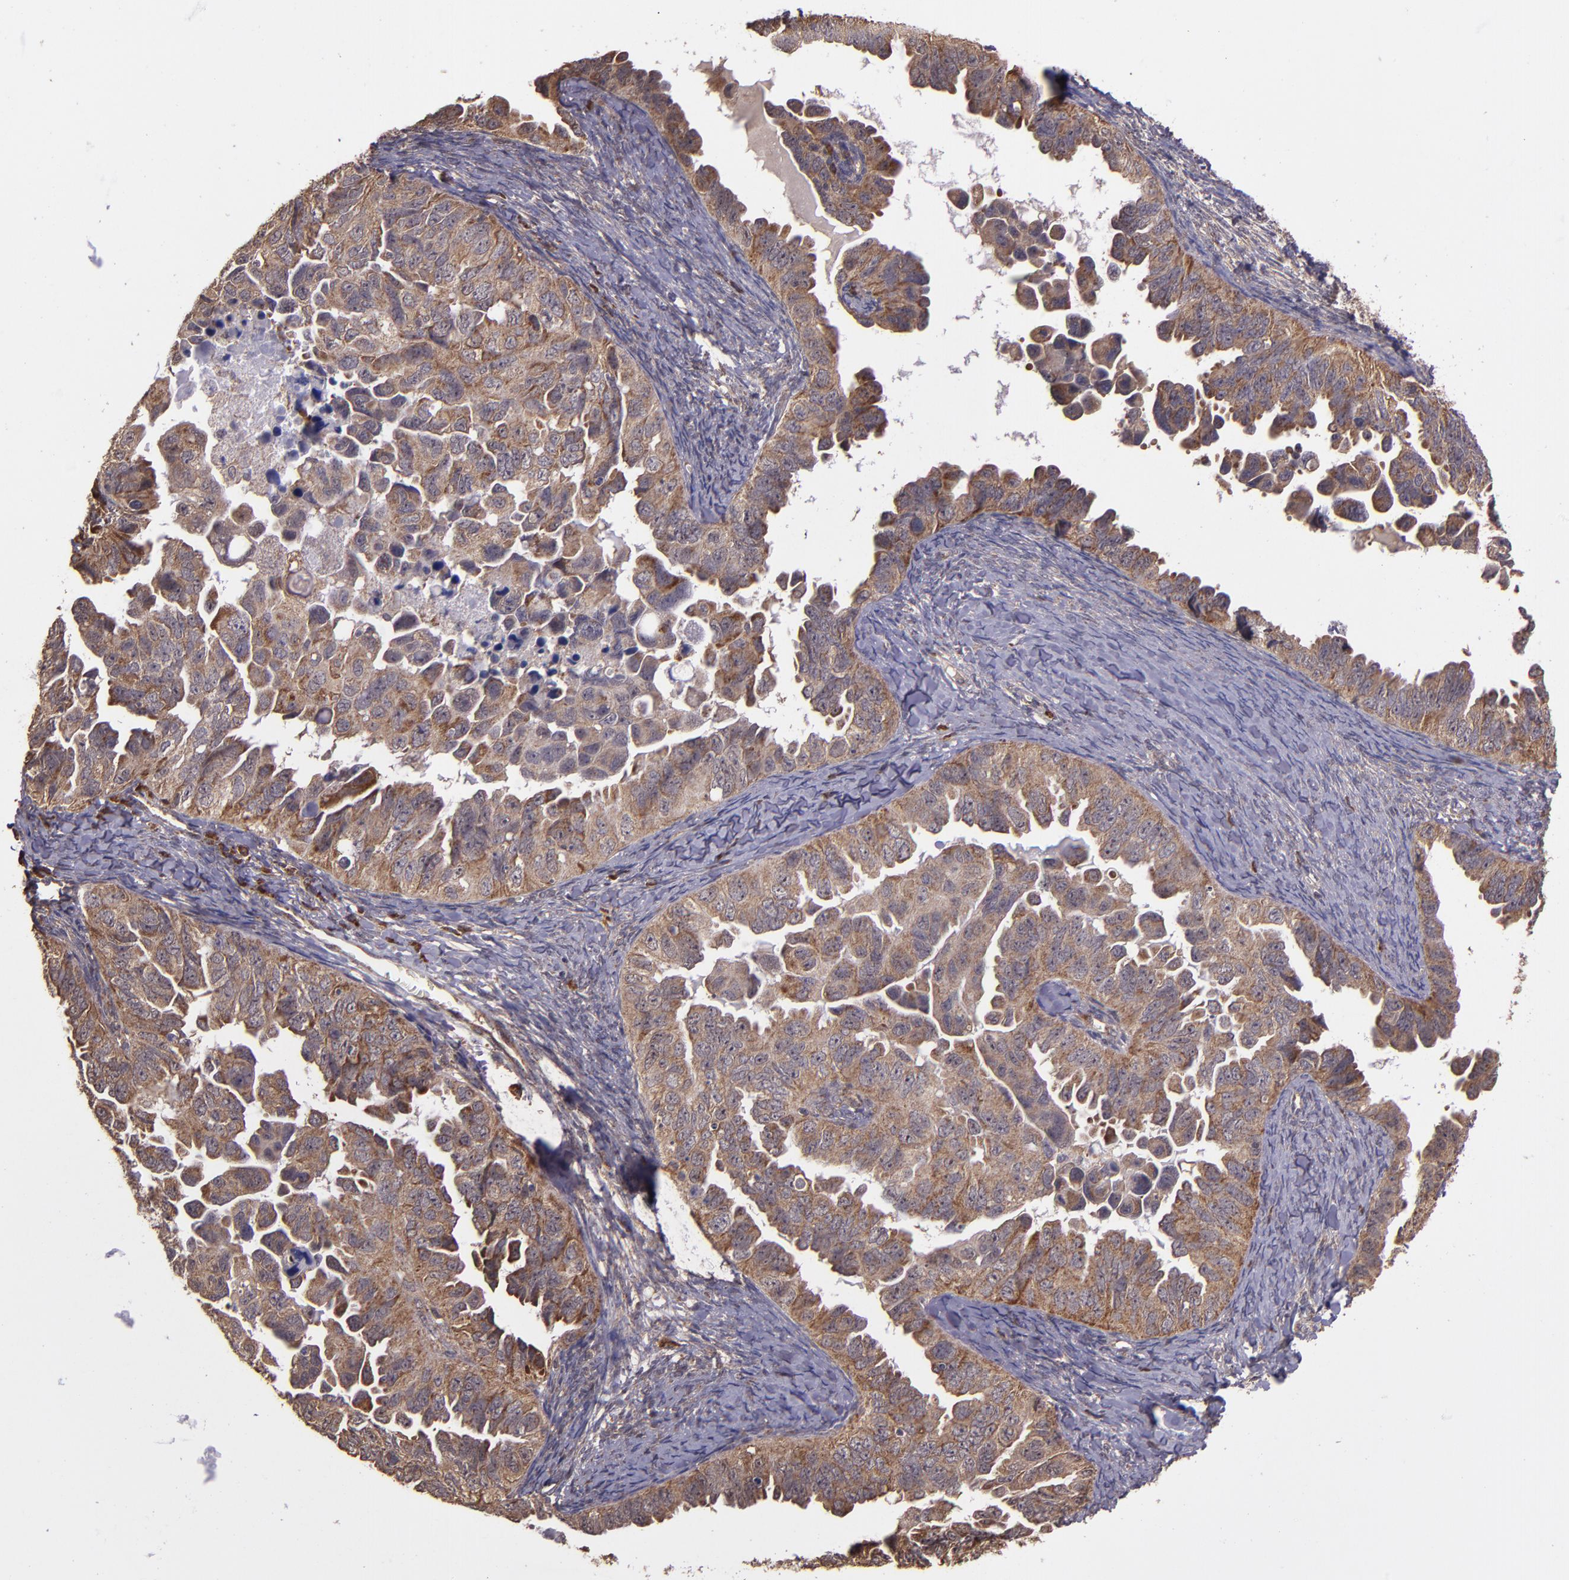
{"staining": {"intensity": "strong", "quantity": ">75%", "location": "cytoplasmic/membranous"}, "tissue": "ovarian cancer", "cell_type": "Tumor cells", "image_type": "cancer", "snomed": [{"axis": "morphology", "description": "Cystadenocarcinoma, serous, NOS"}, {"axis": "topography", "description": "Ovary"}], "caption": "The micrograph exhibits staining of ovarian cancer, revealing strong cytoplasmic/membranous protein positivity (brown color) within tumor cells.", "gene": "USP51", "patient": {"sex": "female", "age": 82}}